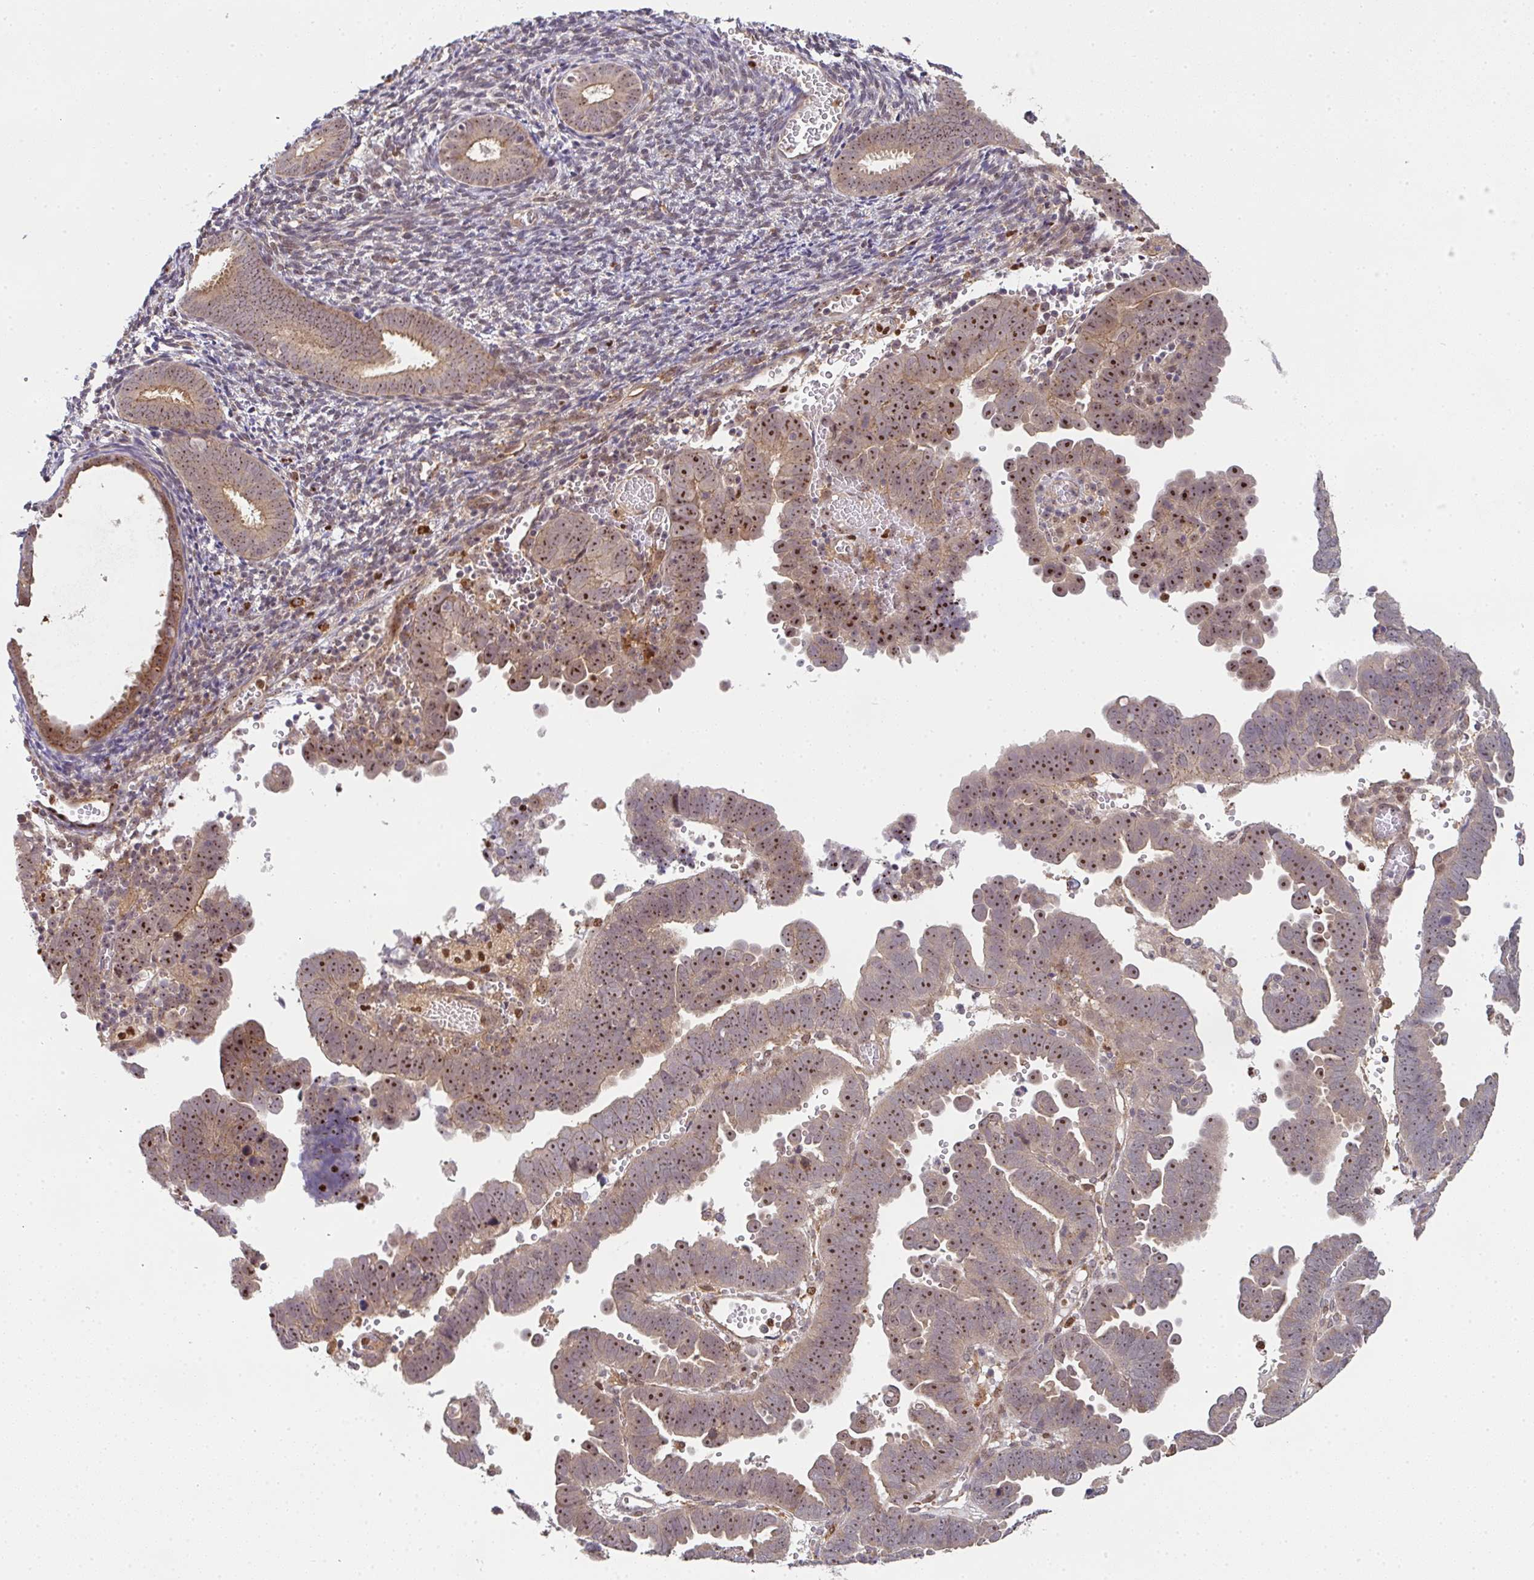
{"staining": {"intensity": "moderate", "quantity": ">75%", "location": "cytoplasmic/membranous,nuclear"}, "tissue": "endometrial cancer", "cell_type": "Tumor cells", "image_type": "cancer", "snomed": [{"axis": "morphology", "description": "Adenocarcinoma, NOS"}, {"axis": "topography", "description": "Endometrium"}], "caption": "IHC of human adenocarcinoma (endometrial) reveals medium levels of moderate cytoplasmic/membranous and nuclear expression in about >75% of tumor cells. (Stains: DAB (3,3'-diaminobenzidine) in brown, nuclei in blue, Microscopy: brightfield microscopy at high magnification).", "gene": "SIMC1", "patient": {"sex": "female", "age": 75}}